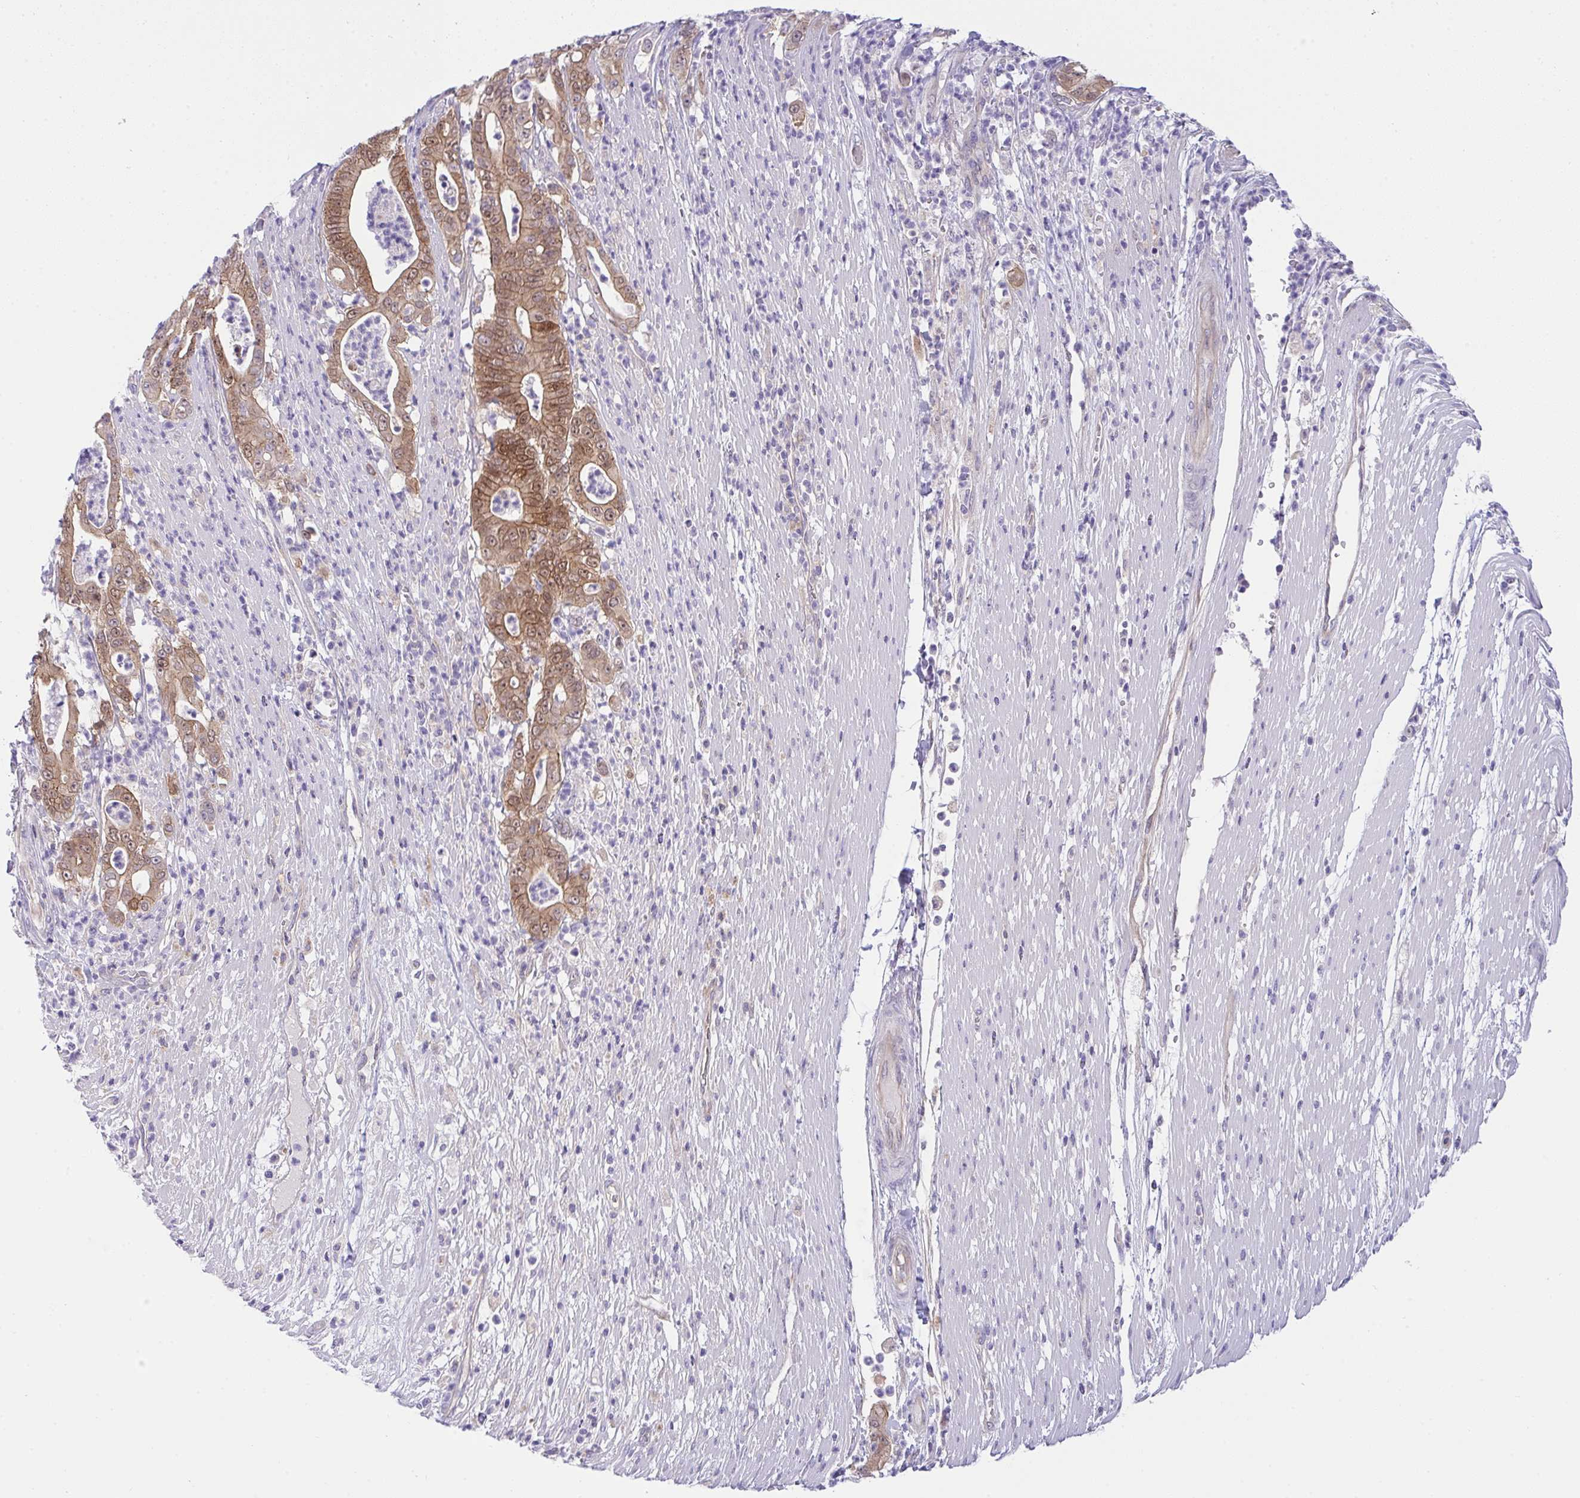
{"staining": {"intensity": "moderate", "quantity": ">75%", "location": "cytoplasmic/membranous,nuclear"}, "tissue": "pancreatic cancer", "cell_type": "Tumor cells", "image_type": "cancer", "snomed": [{"axis": "morphology", "description": "Adenocarcinoma, NOS"}, {"axis": "topography", "description": "Pancreas"}], "caption": "There is medium levels of moderate cytoplasmic/membranous and nuclear positivity in tumor cells of pancreatic cancer, as demonstrated by immunohistochemical staining (brown color).", "gene": "HOXD12", "patient": {"sex": "male", "age": 71}}